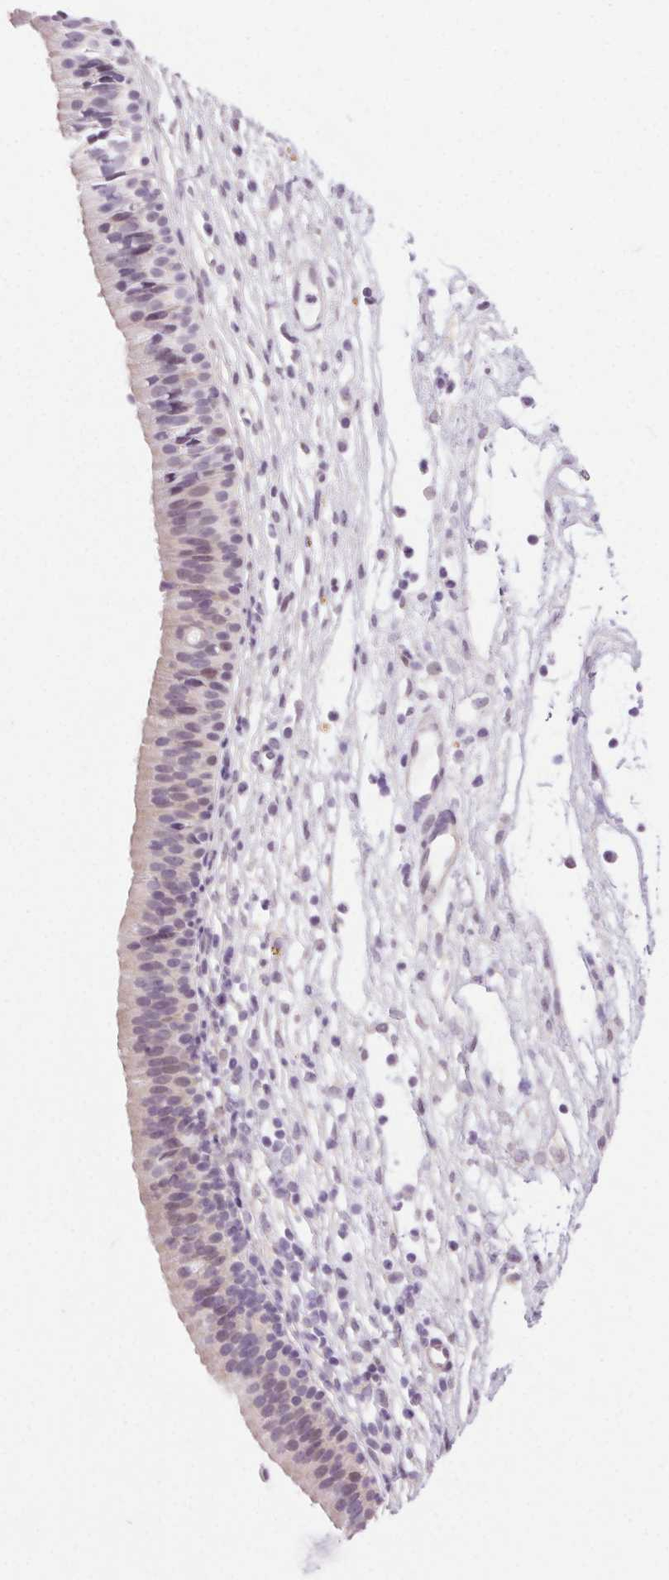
{"staining": {"intensity": "weak", "quantity": "<25%", "location": "nuclear"}, "tissue": "nasopharynx", "cell_type": "Respiratory epithelial cells", "image_type": "normal", "snomed": [{"axis": "morphology", "description": "Normal tissue, NOS"}, {"axis": "topography", "description": "Nasopharynx"}], "caption": "Immunohistochemical staining of unremarkable nasopharynx exhibits no significant staining in respiratory epithelial cells.", "gene": "SYT11", "patient": {"sex": "male", "age": 24}}